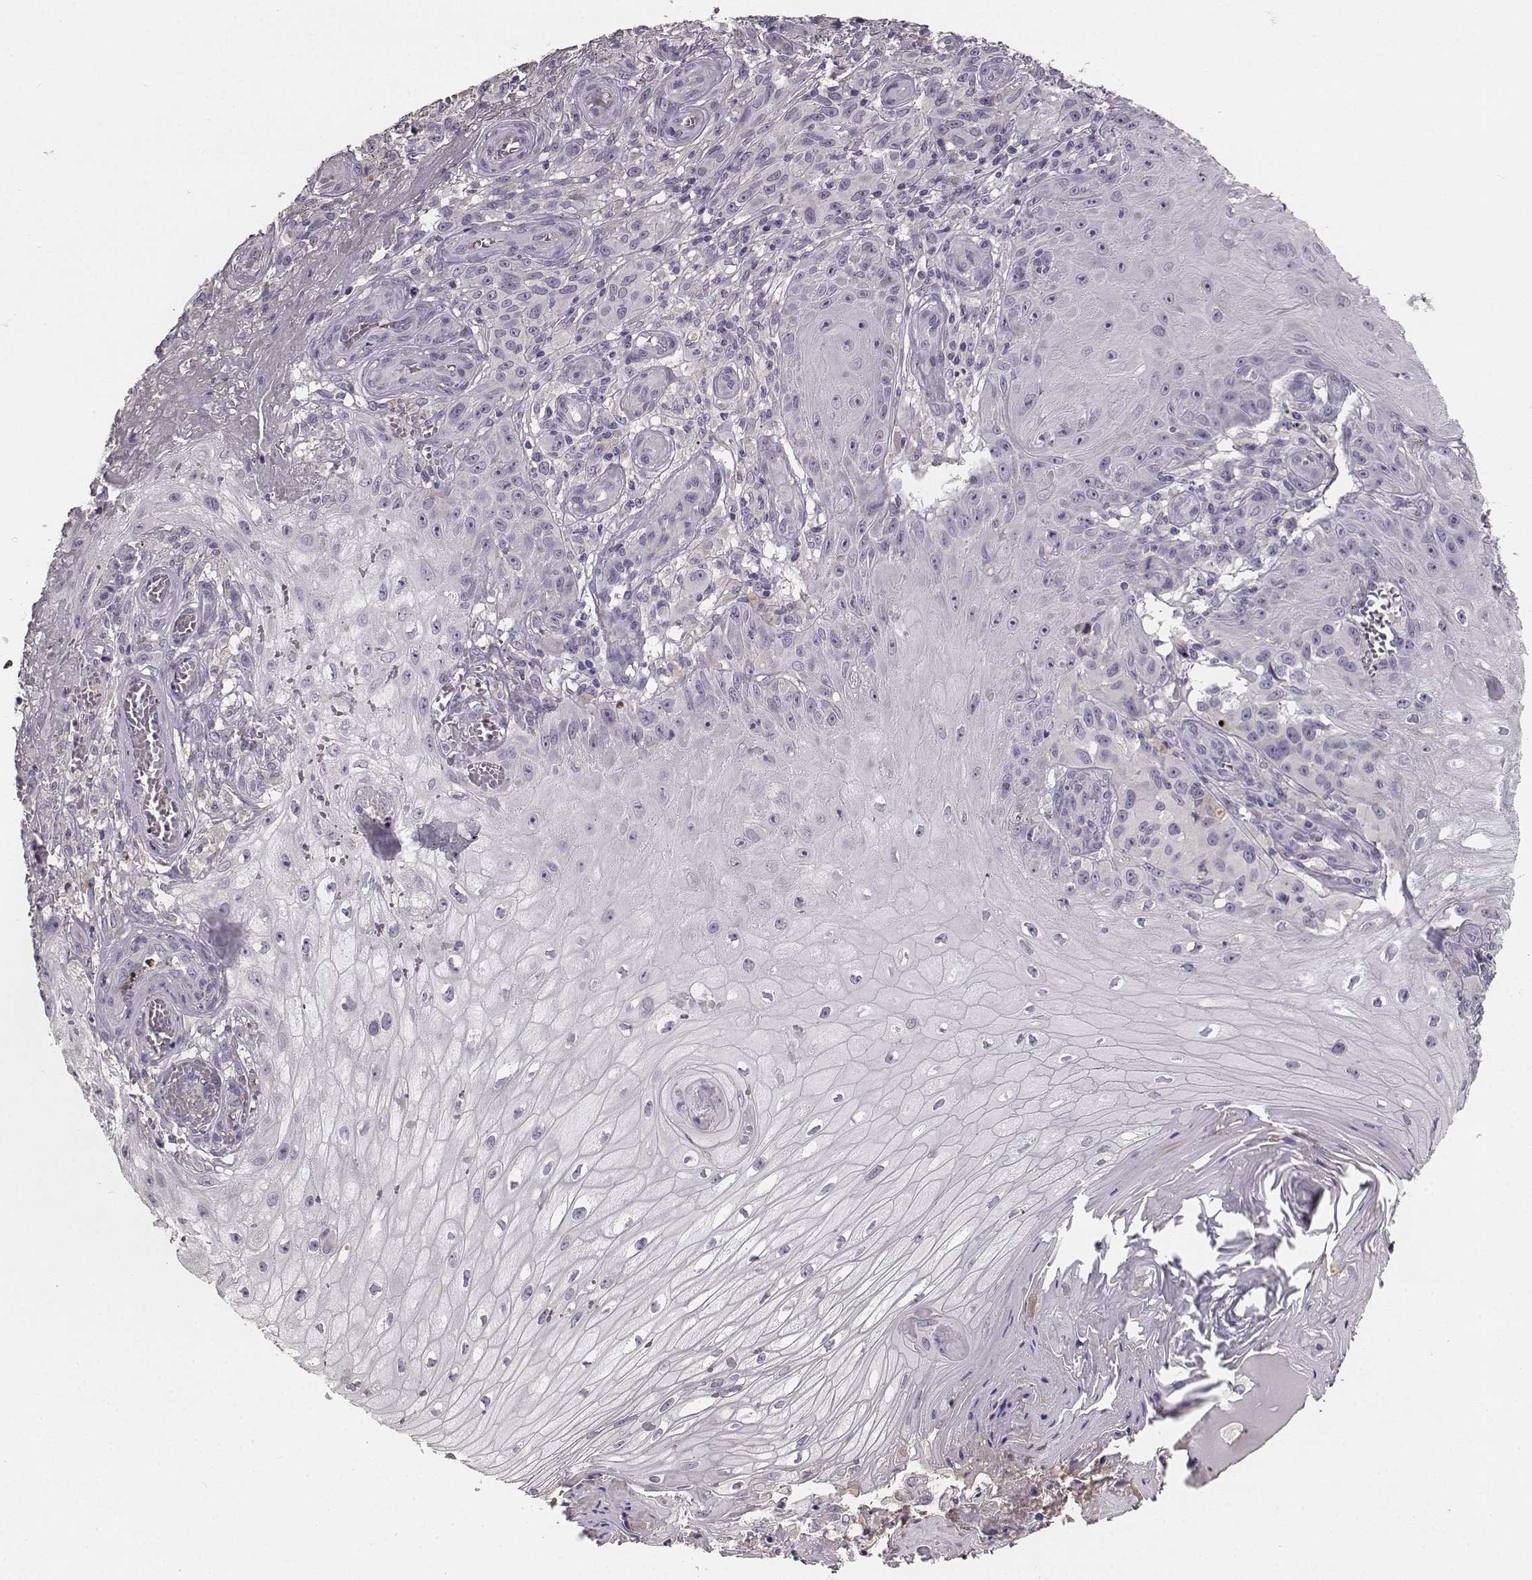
{"staining": {"intensity": "negative", "quantity": "none", "location": "none"}, "tissue": "melanoma", "cell_type": "Tumor cells", "image_type": "cancer", "snomed": [{"axis": "morphology", "description": "Malignant melanoma, NOS"}, {"axis": "topography", "description": "Skin"}], "caption": "The histopathology image demonstrates no staining of tumor cells in malignant melanoma. (Stains: DAB immunohistochemistry with hematoxylin counter stain, Microscopy: brightfield microscopy at high magnification).", "gene": "YJEFN3", "patient": {"sex": "female", "age": 53}}